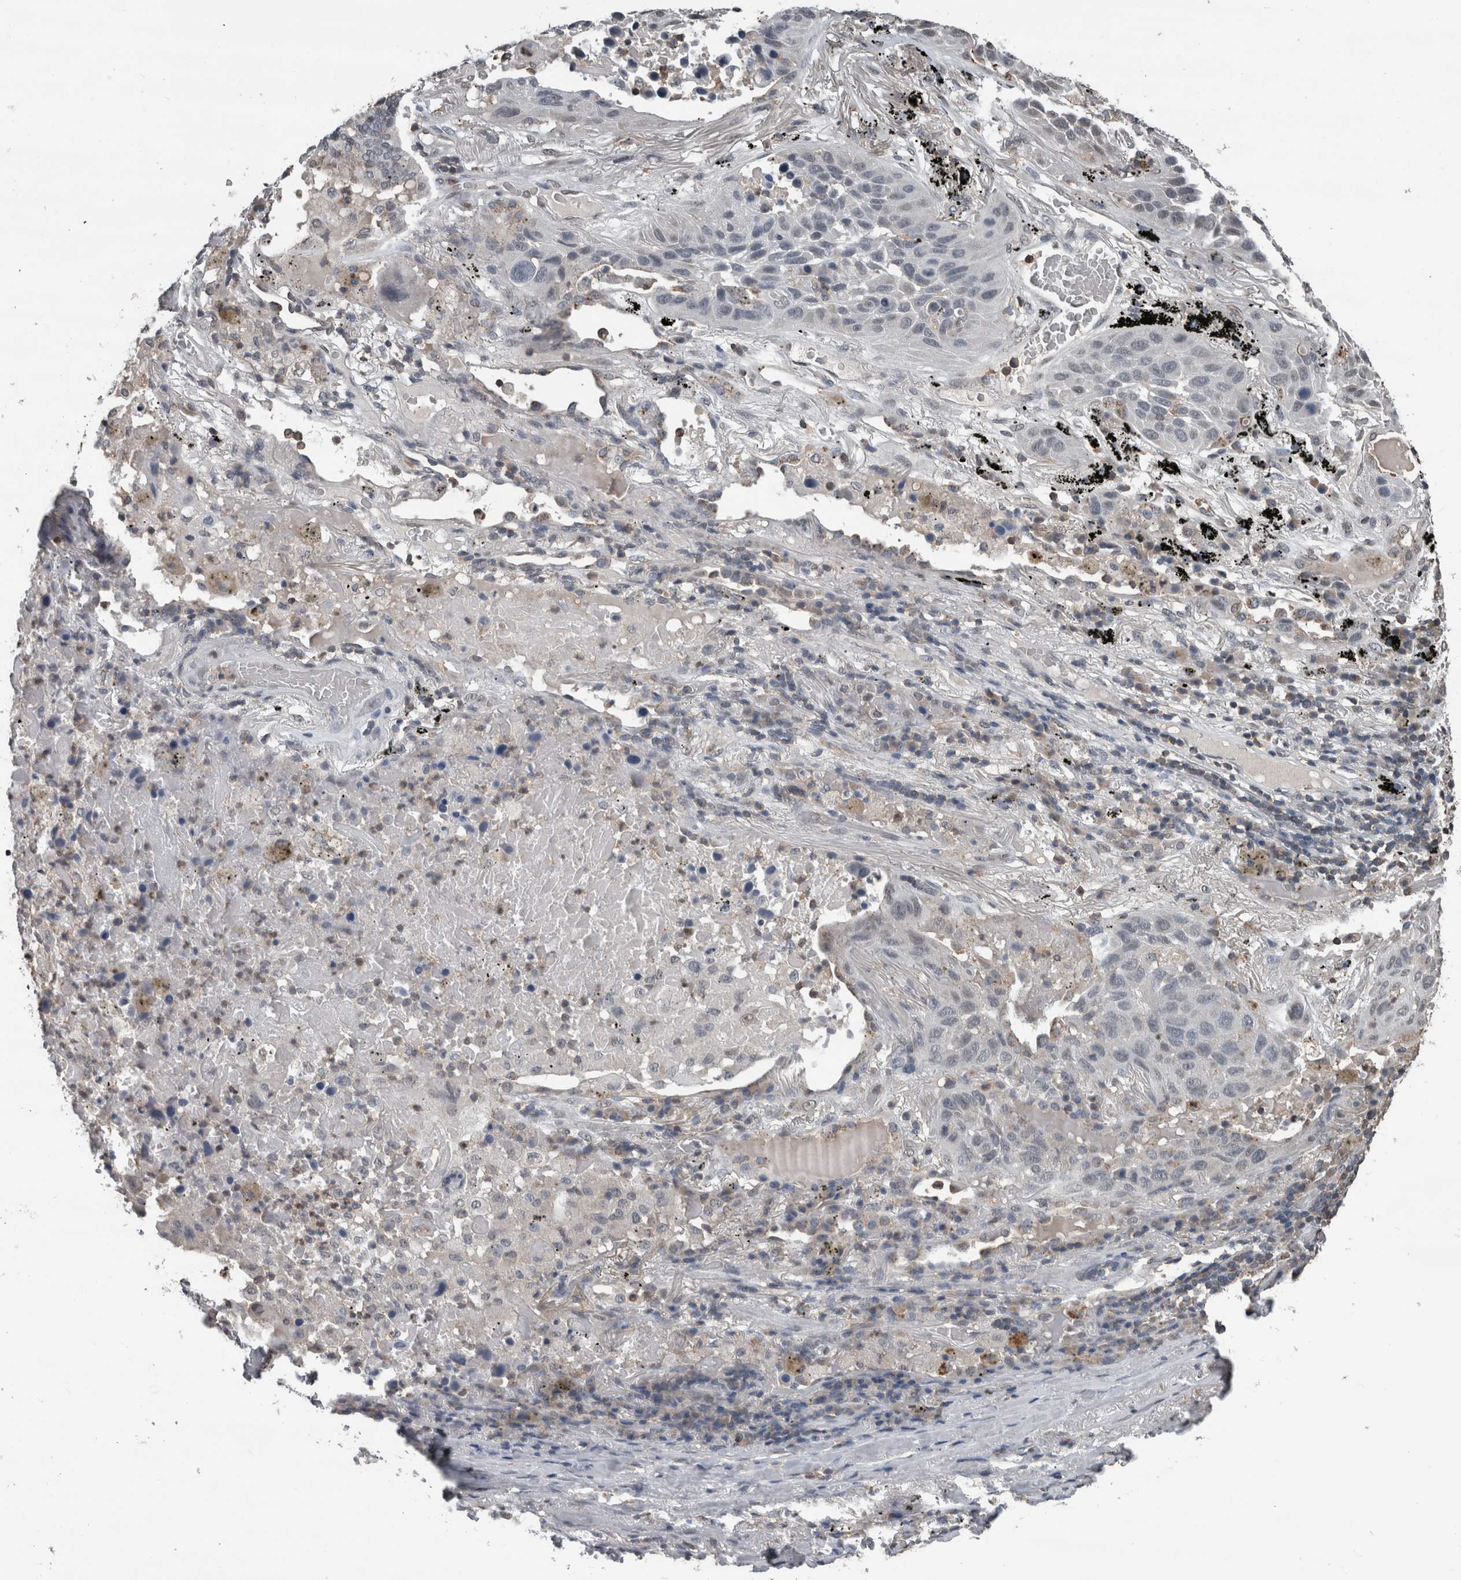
{"staining": {"intensity": "negative", "quantity": "none", "location": "none"}, "tissue": "lung cancer", "cell_type": "Tumor cells", "image_type": "cancer", "snomed": [{"axis": "morphology", "description": "Squamous cell carcinoma, NOS"}, {"axis": "topography", "description": "Lung"}], "caption": "DAB (3,3'-diaminobenzidine) immunohistochemical staining of lung cancer (squamous cell carcinoma) displays no significant staining in tumor cells.", "gene": "MAFF", "patient": {"sex": "male", "age": 57}}